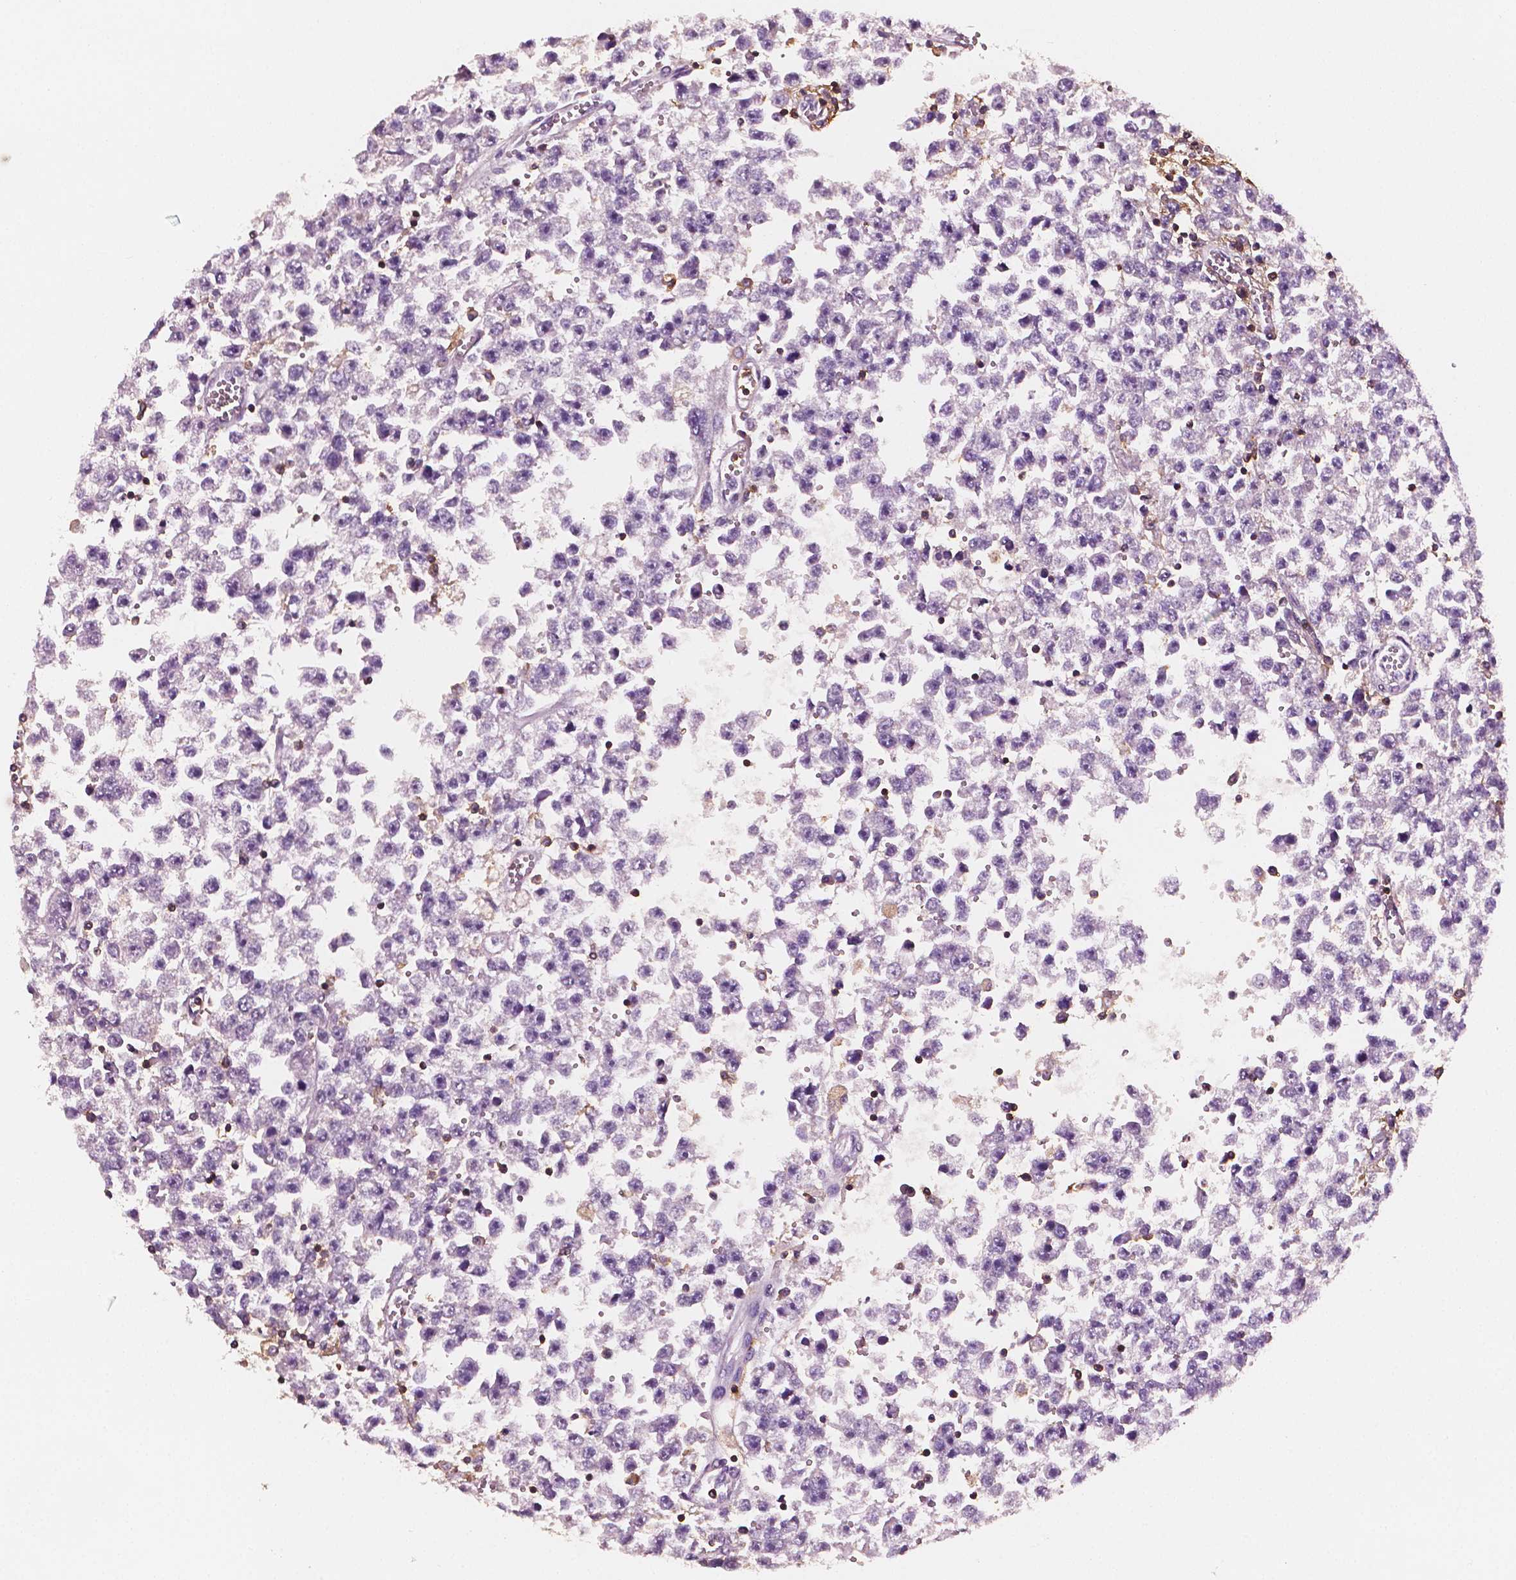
{"staining": {"intensity": "negative", "quantity": "none", "location": "none"}, "tissue": "testis cancer", "cell_type": "Tumor cells", "image_type": "cancer", "snomed": [{"axis": "morphology", "description": "Seminoma, NOS"}, {"axis": "topography", "description": "Testis"}], "caption": "A photomicrograph of seminoma (testis) stained for a protein demonstrates no brown staining in tumor cells.", "gene": "PTPRC", "patient": {"sex": "male", "age": 34}}